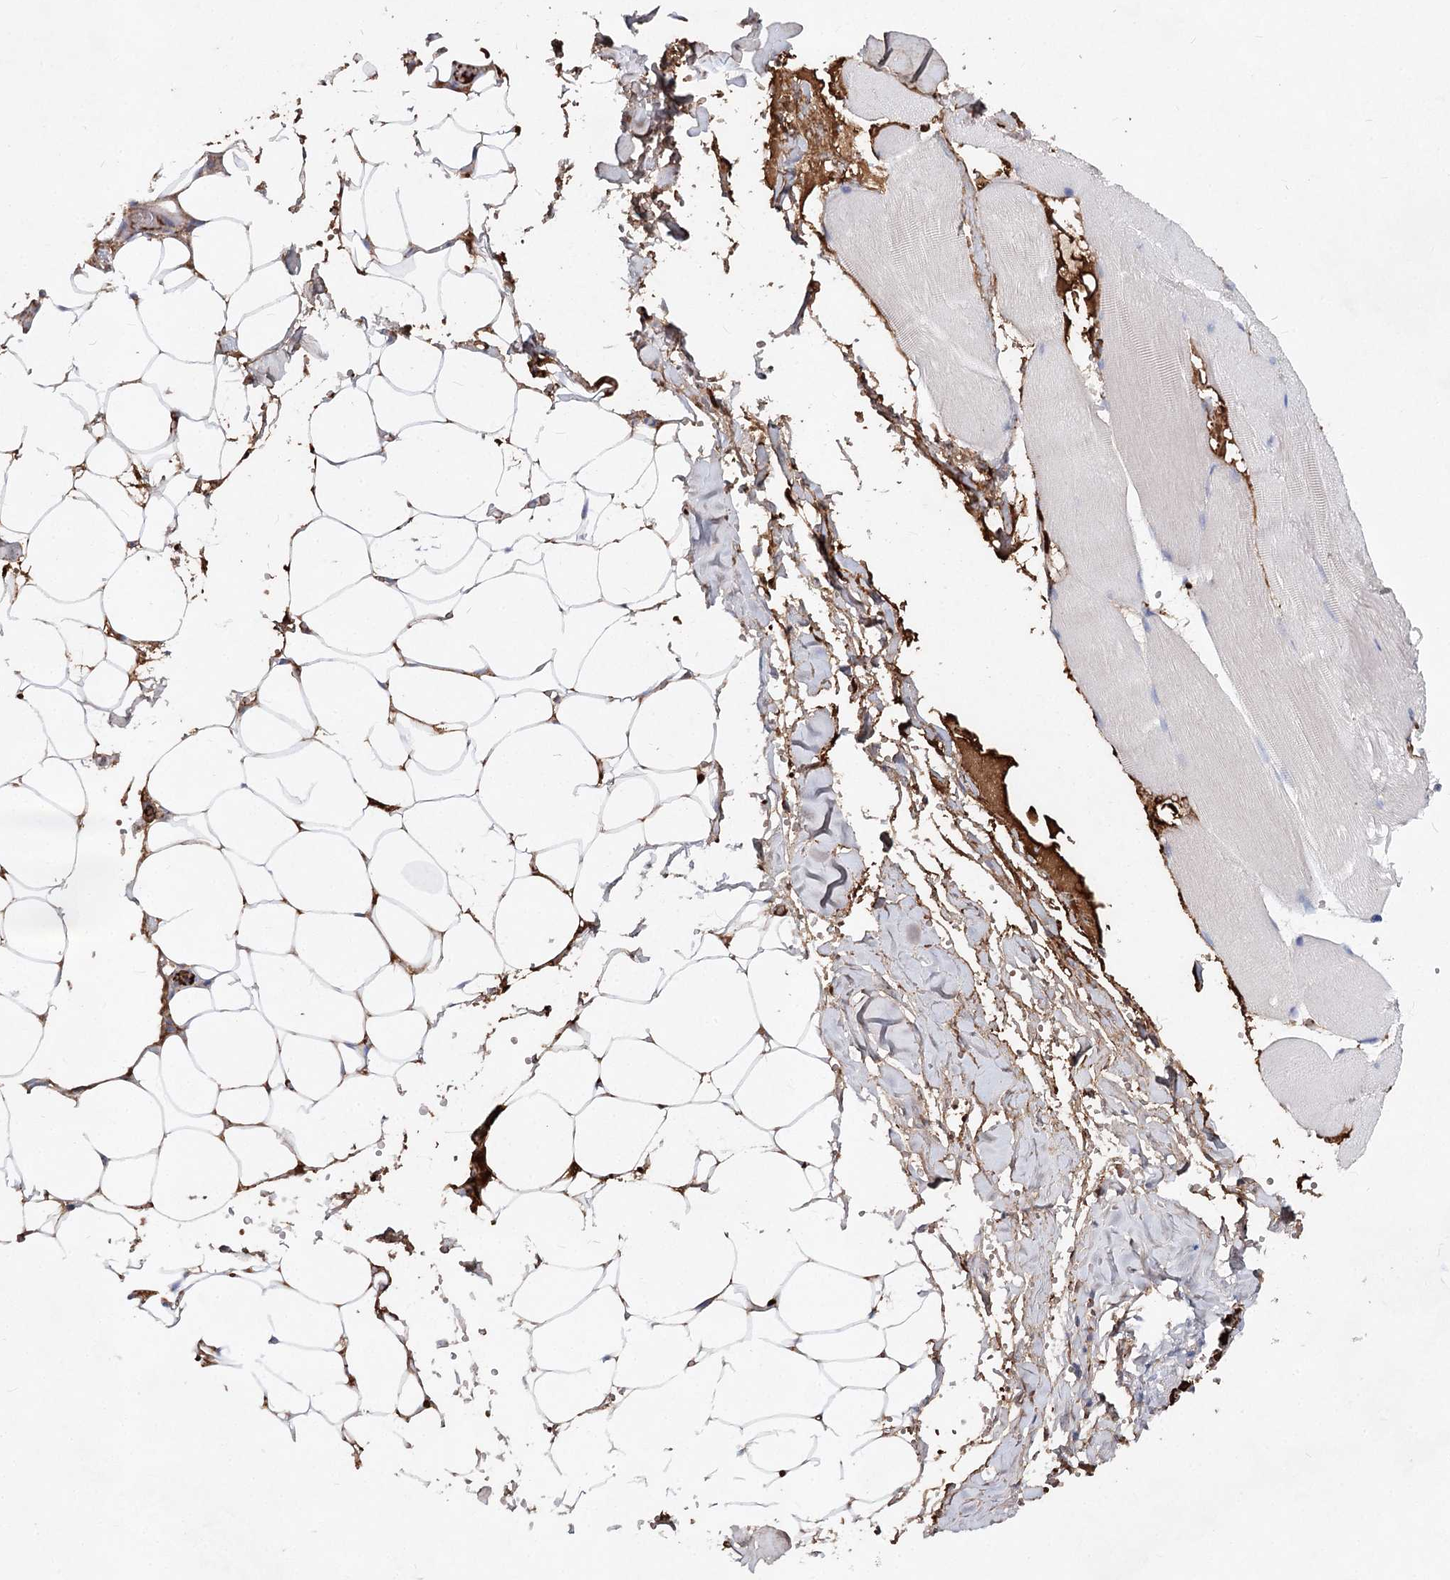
{"staining": {"intensity": "negative", "quantity": "none", "location": "none"}, "tissue": "adipose tissue", "cell_type": "Adipocytes", "image_type": "normal", "snomed": [{"axis": "morphology", "description": "Normal tissue, NOS"}, {"axis": "topography", "description": "Skeletal muscle"}, {"axis": "topography", "description": "Peripheral nerve tissue"}], "caption": "IHC of unremarkable human adipose tissue reveals no staining in adipocytes. (DAB immunohistochemistry (IHC), high magnification).", "gene": "TASOR2", "patient": {"sex": "female", "age": 55}}